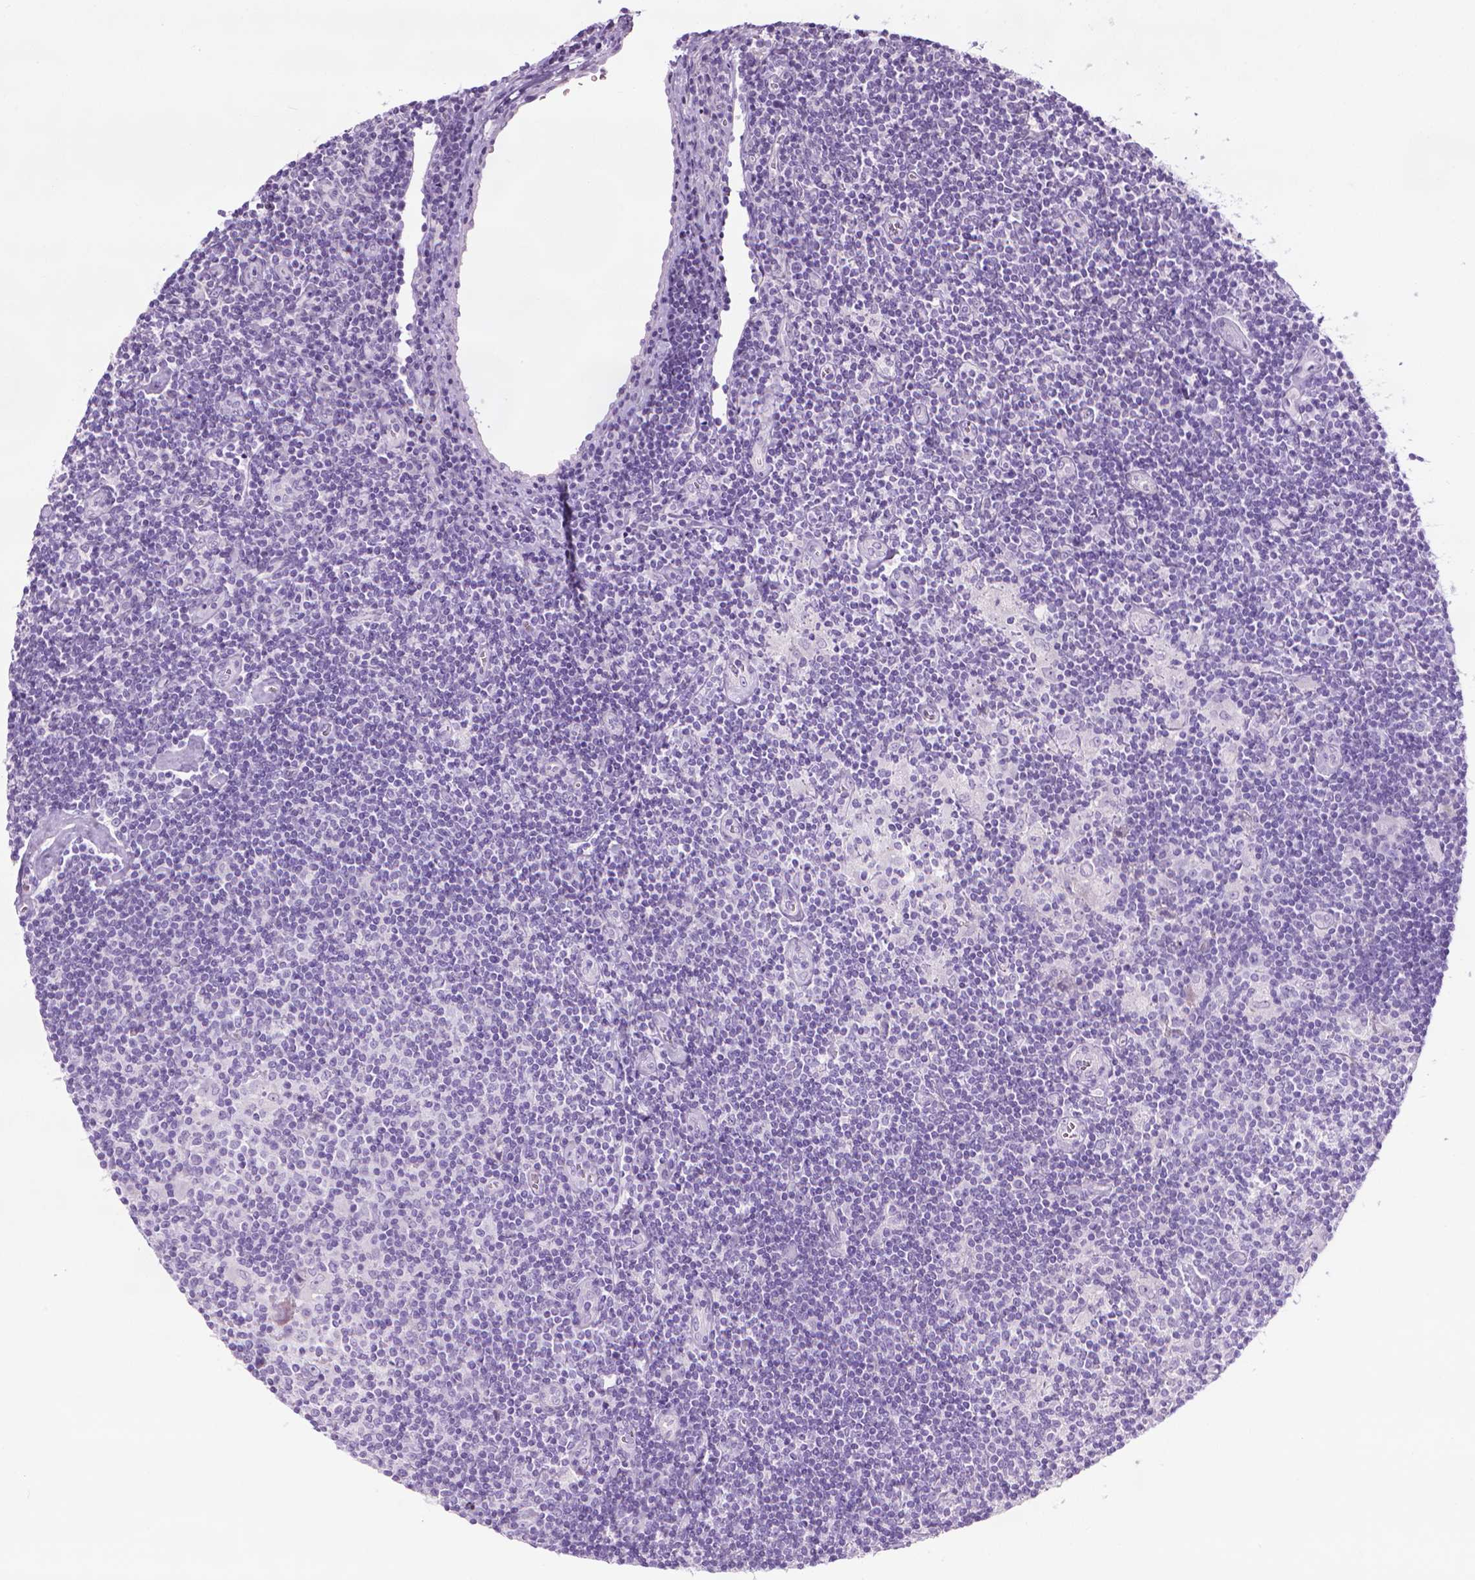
{"staining": {"intensity": "negative", "quantity": "none", "location": "none"}, "tissue": "lymphoma", "cell_type": "Tumor cells", "image_type": "cancer", "snomed": [{"axis": "morphology", "description": "Hodgkin's disease, NOS"}, {"axis": "topography", "description": "Lymph node"}], "caption": "An image of human Hodgkin's disease is negative for staining in tumor cells.", "gene": "DNAI7", "patient": {"sex": "male", "age": 40}}